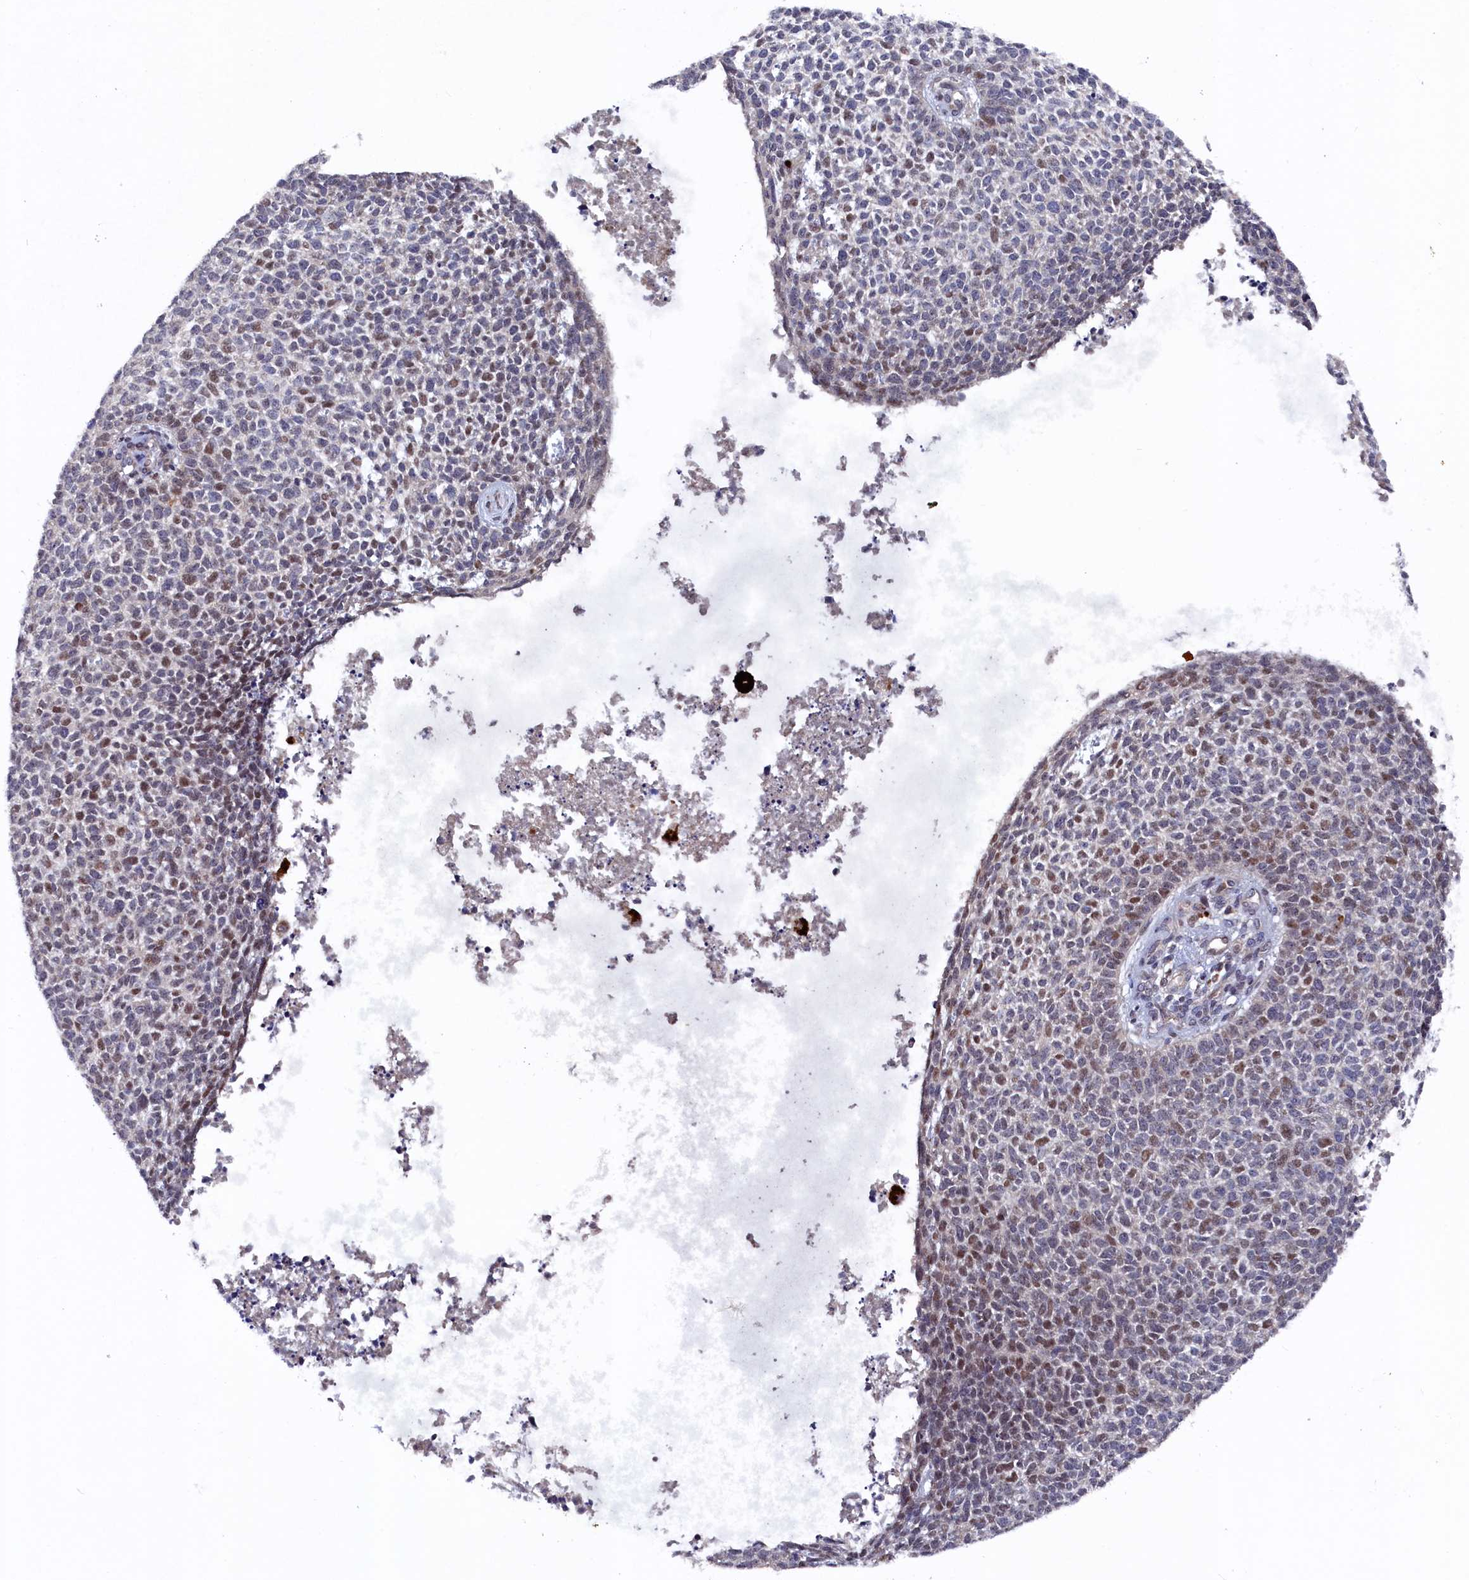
{"staining": {"intensity": "moderate", "quantity": "<25%", "location": "nuclear"}, "tissue": "skin cancer", "cell_type": "Tumor cells", "image_type": "cancer", "snomed": [{"axis": "morphology", "description": "Basal cell carcinoma"}, {"axis": "topography", "description": "Skin"}], "caption": "Protein staining of skin cancer tissue reveals moderate nuclear expression in approximately <25% of tumor cells. The staining is performed using DAB brown chromogen to label protein expression. The nuclei are counter-stained blue using hematoxylin.", "gene": "TMC5", "patient": {"sex": "female", "age": 84}}